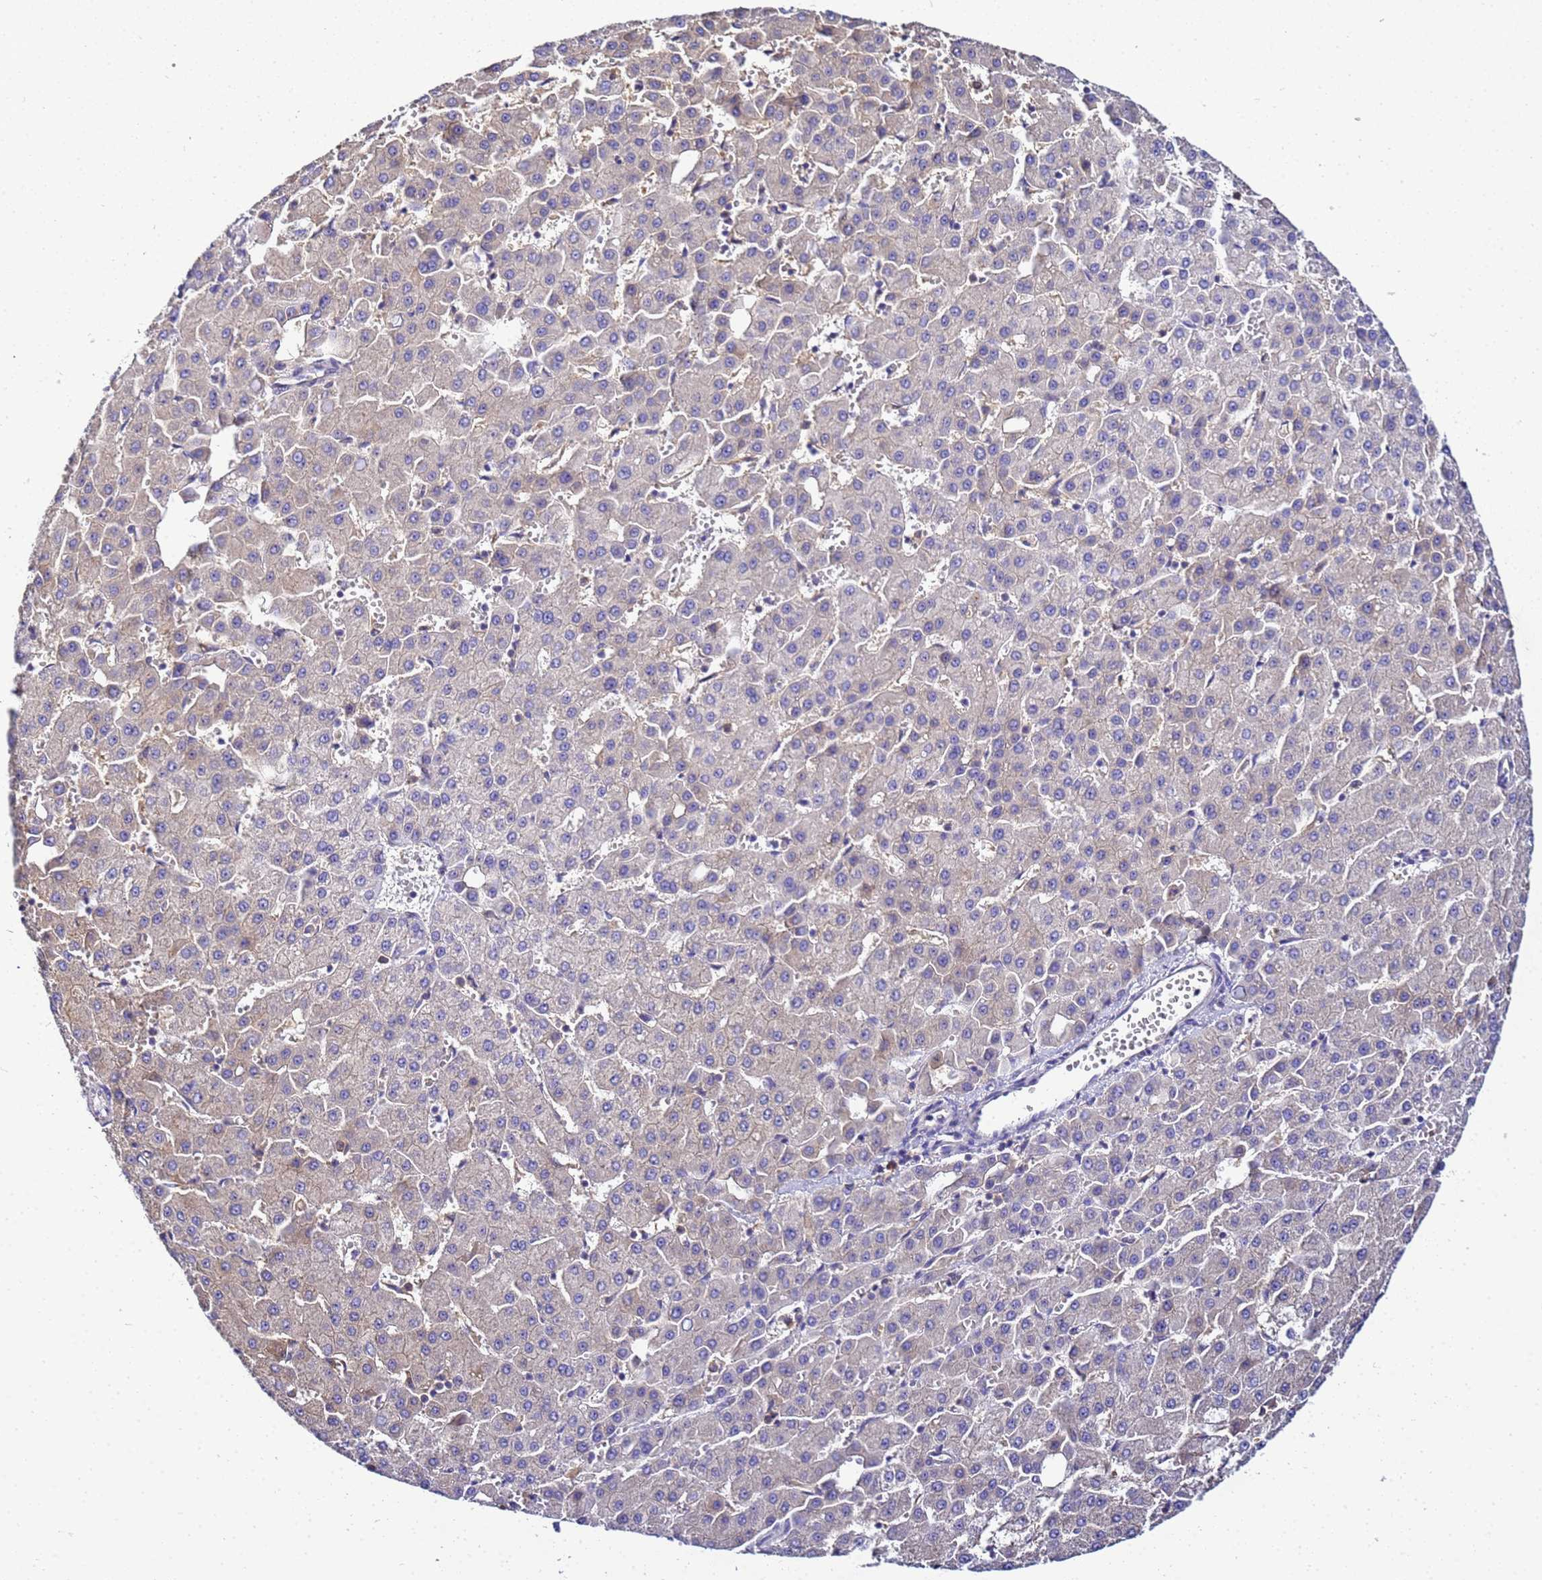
{"staining": {"intensity": "negative", "quantity": "none", "location": "none"}, "tissue": "liver cancer", "cell_type": "Tumor cells", "image_type": "cancer", "snomed": [{"axis": "morphology", "description": "Carcinoma, Hepatocellular, NOS"}, {"axis": "topography", "description": "Liver"}], "caption": "Liver cancer (hepatocellular carcinoma) was stained to show a protein in brown. There is no significant positivity in tumor cells. (Brightfield microscopy of DAB immunohistochemistry at high magnification).", "gene": "NARS1", "patient": {"sex": "male", "age": 47}}